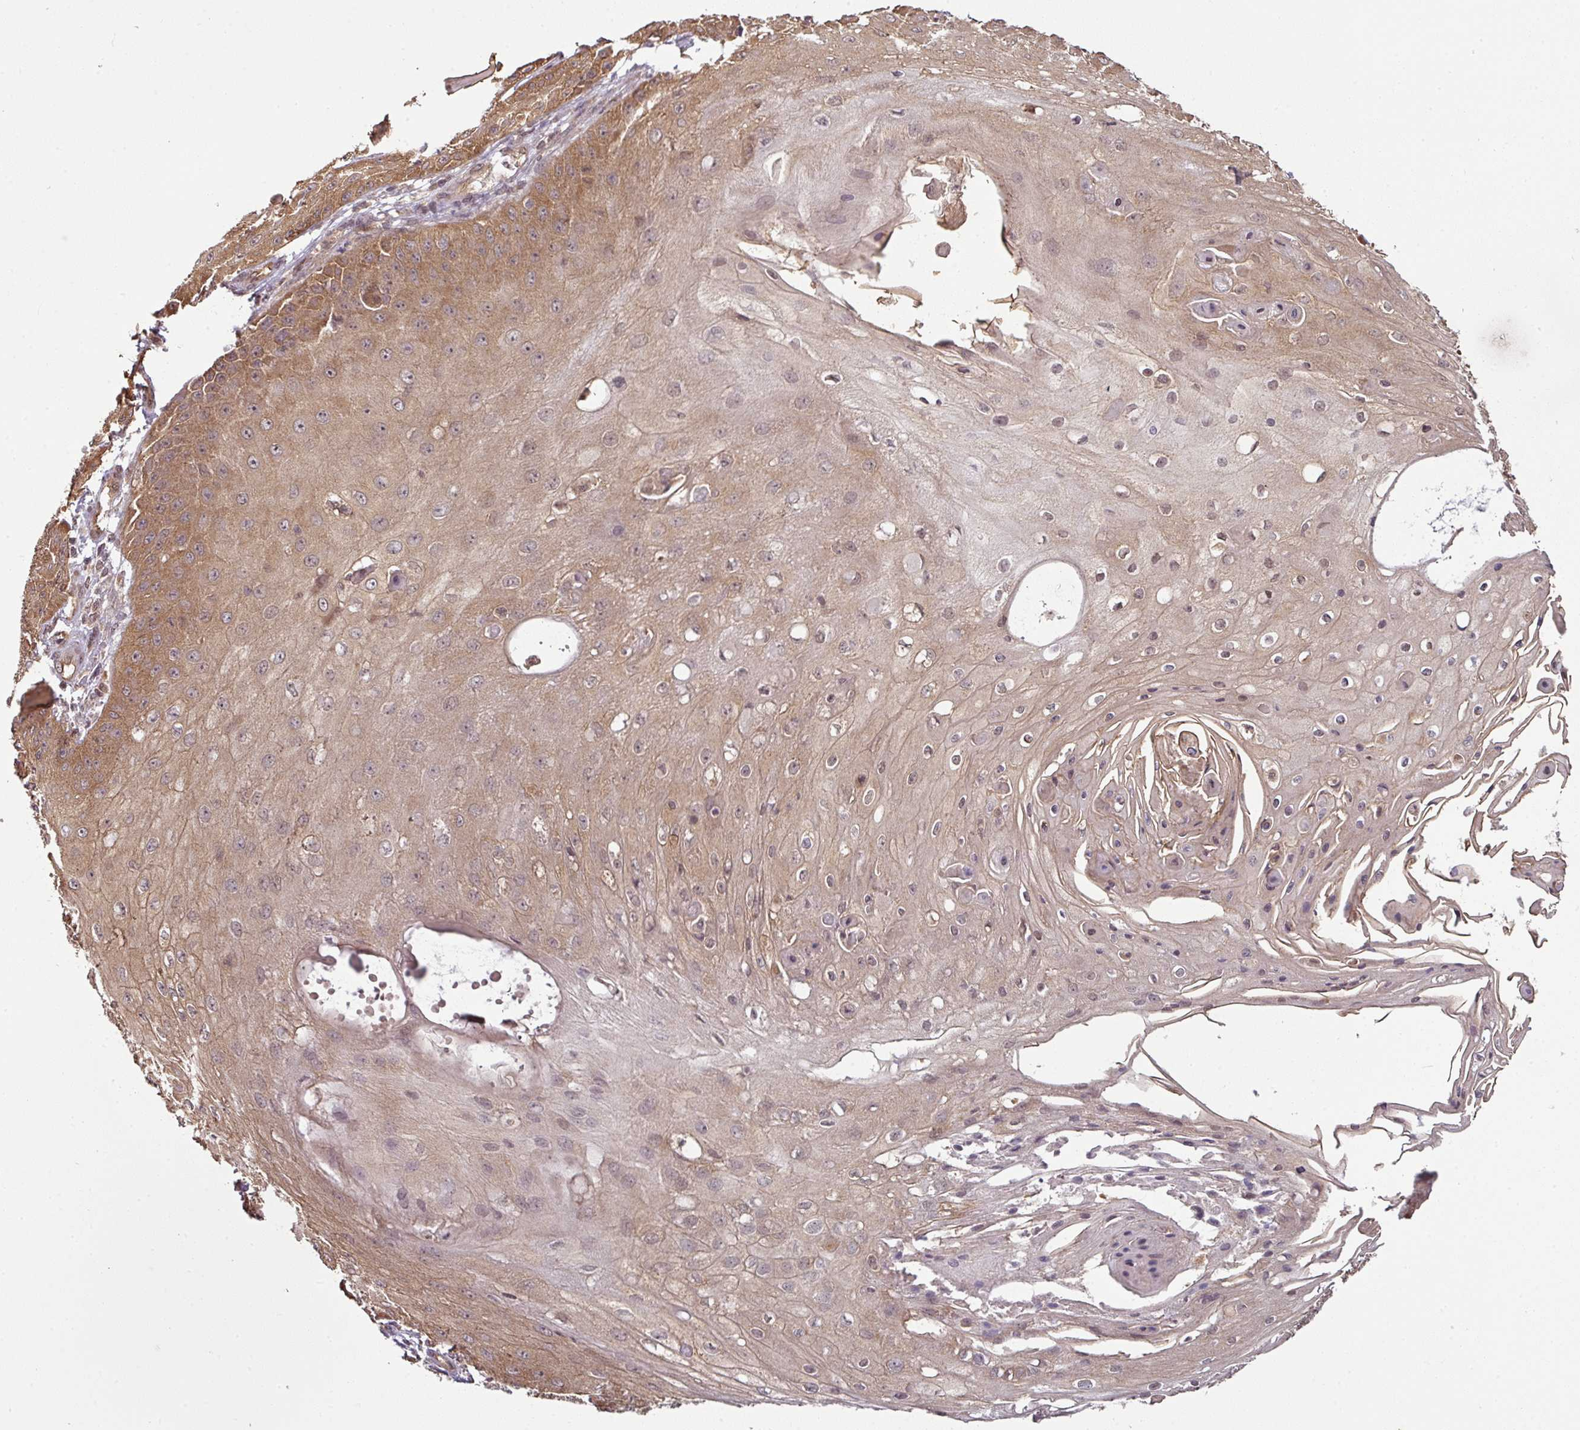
{"staining": {"intensity": "moderate", "quantity": ">75%", "location": "cytoplasmic/membranous"}, "tissue": "skin cancer", "cell_type": "Tumor cells", "image_type": "cancer", "snomed": [{"axis": "morphology", "description": "Squamous cell carcinoma, NOS"}, {"axis": "topography", "description": "Skin"}], "caption": "Skin cancer stained with a protein marker shows moderate staining in tumor cells.", "gene": "ANKRD18A", "patient": {"sex": "male", "age": 70}}